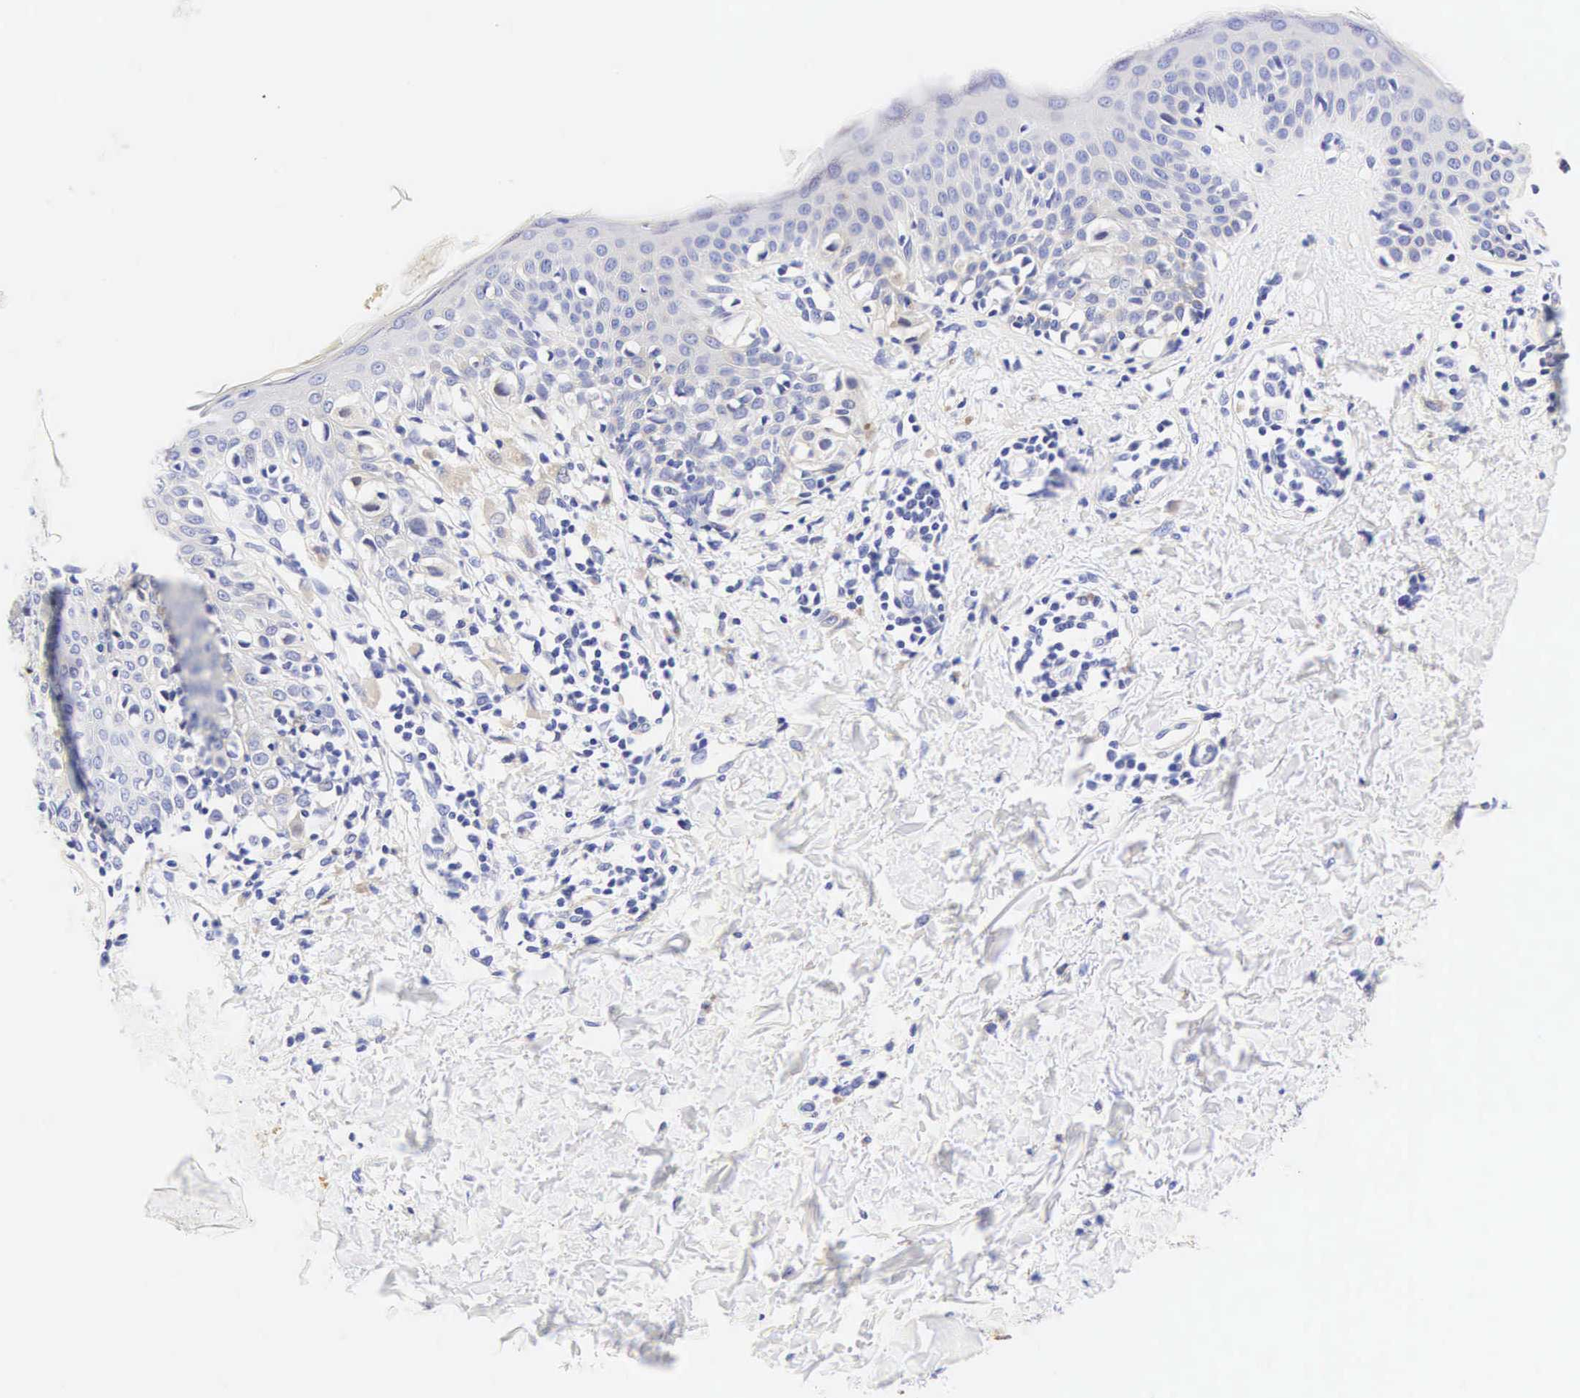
{"staining": {"intensity": "negative", "quantity": "none", "location": "none"}, "tissue": "melanoma", "cell_type": "Tumor cells", "image_type": "cancer", "snomed": [{"axis": "morphology", "description": "Malignant melanoma, NOS"}, {"axis": "topography", "description": "Skin"}], "caption": "The histopathology image displays no significant expression in tumor cells of malignant melanoma.", "gene": "CNN1", "patient": {"sex": "female", "age": 55}}